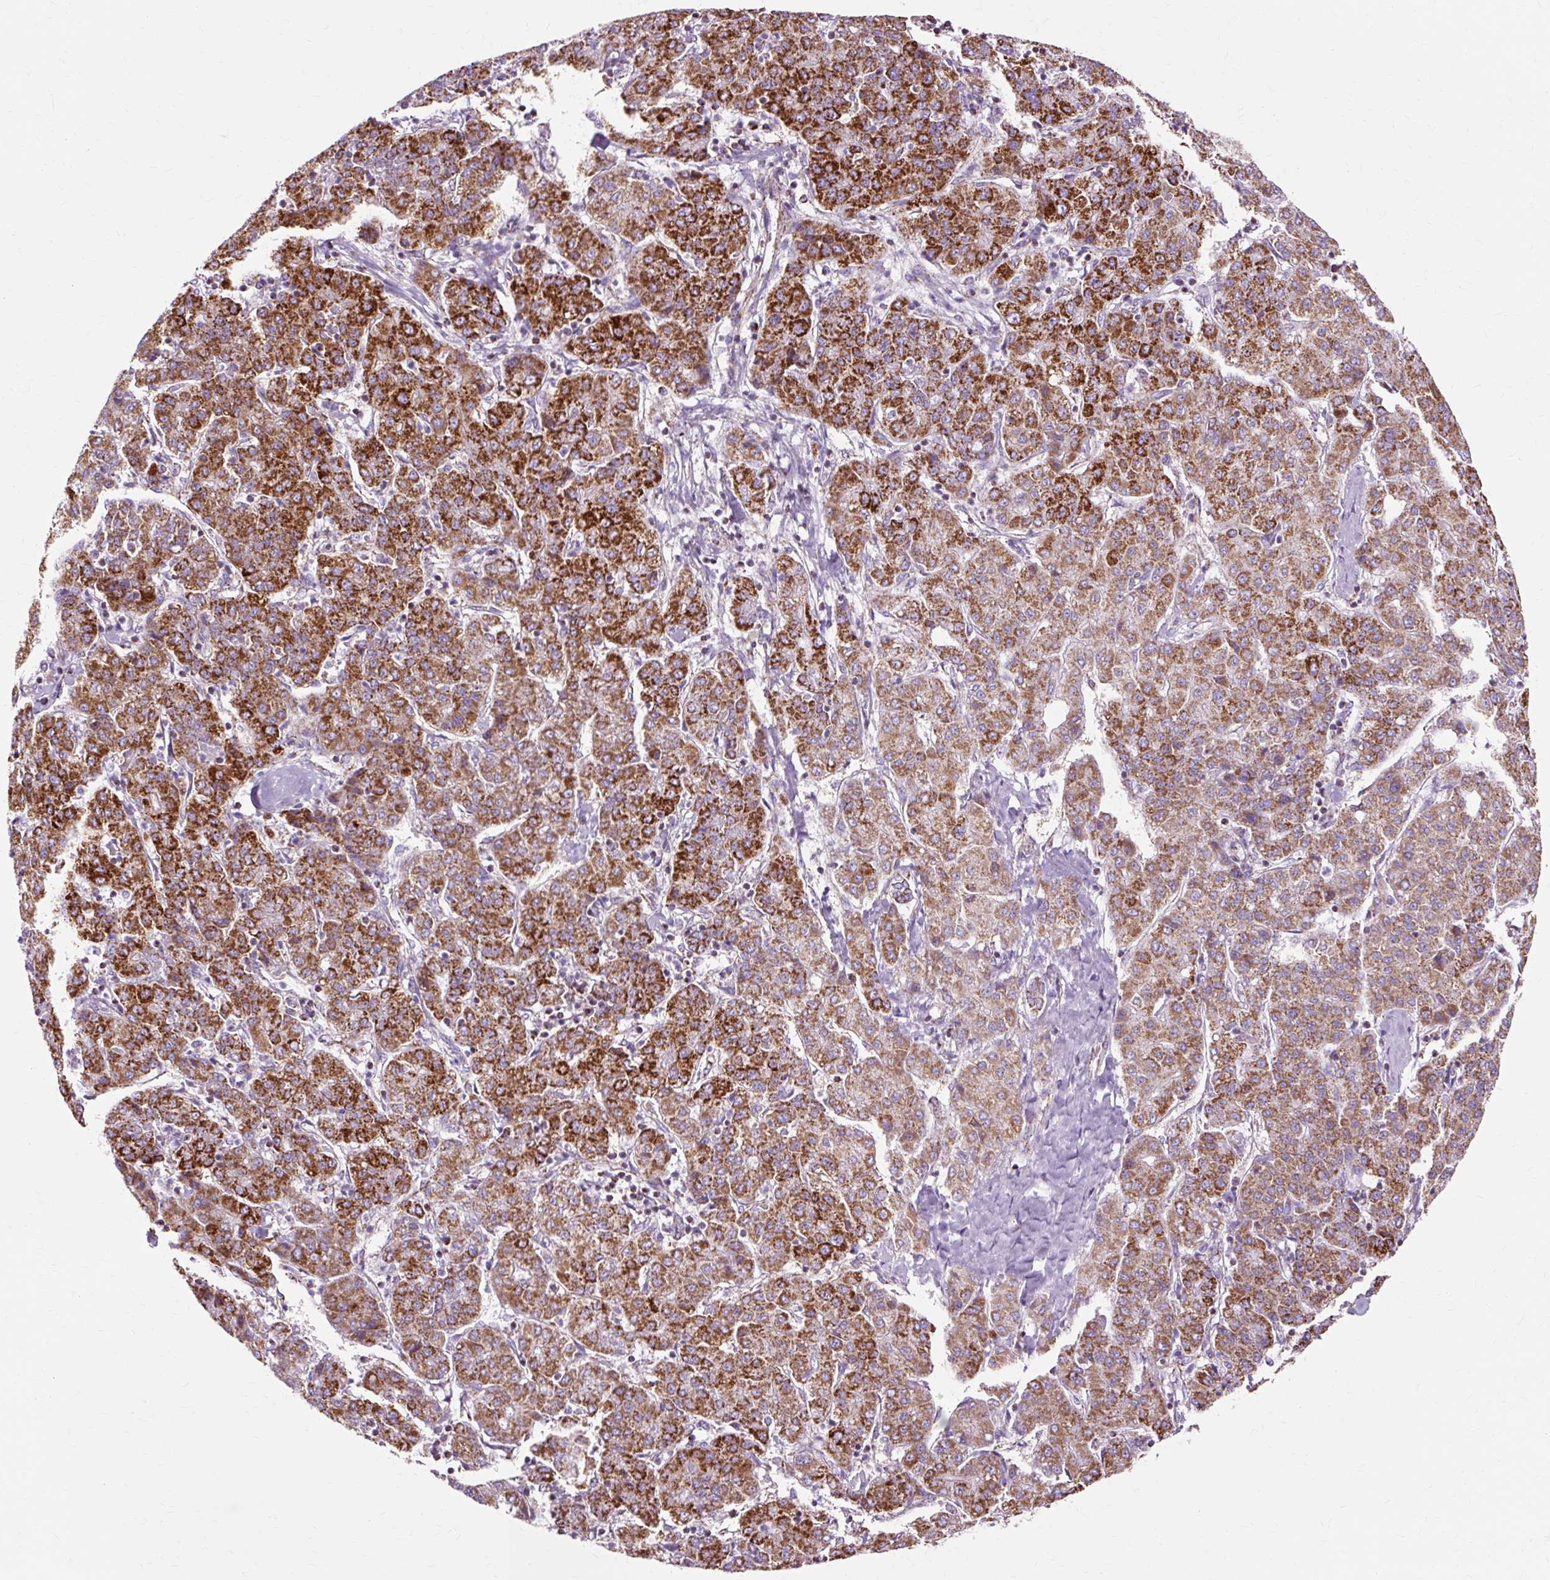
{"staining": {"intensity": "strong", "quantity": ">75%", "location": "cytoplasmic/membranous"}, "tissue": "liver cancer", "cell_type": "Tumor cells", "image_type": "cancer", "snomed": [{"axis": "morphology", "description": "Carcinoma, Hepatocellular, NOS"}, {"axis": "topography", "description": "Liver"}], "caption": "Tumor cells show strong cytoplasmic/membranous staining in about >75% of cells in hepatocellular carcinoma (liver).", "gene": "DLAT", "patient": {"sex": "male", "age": 65}}